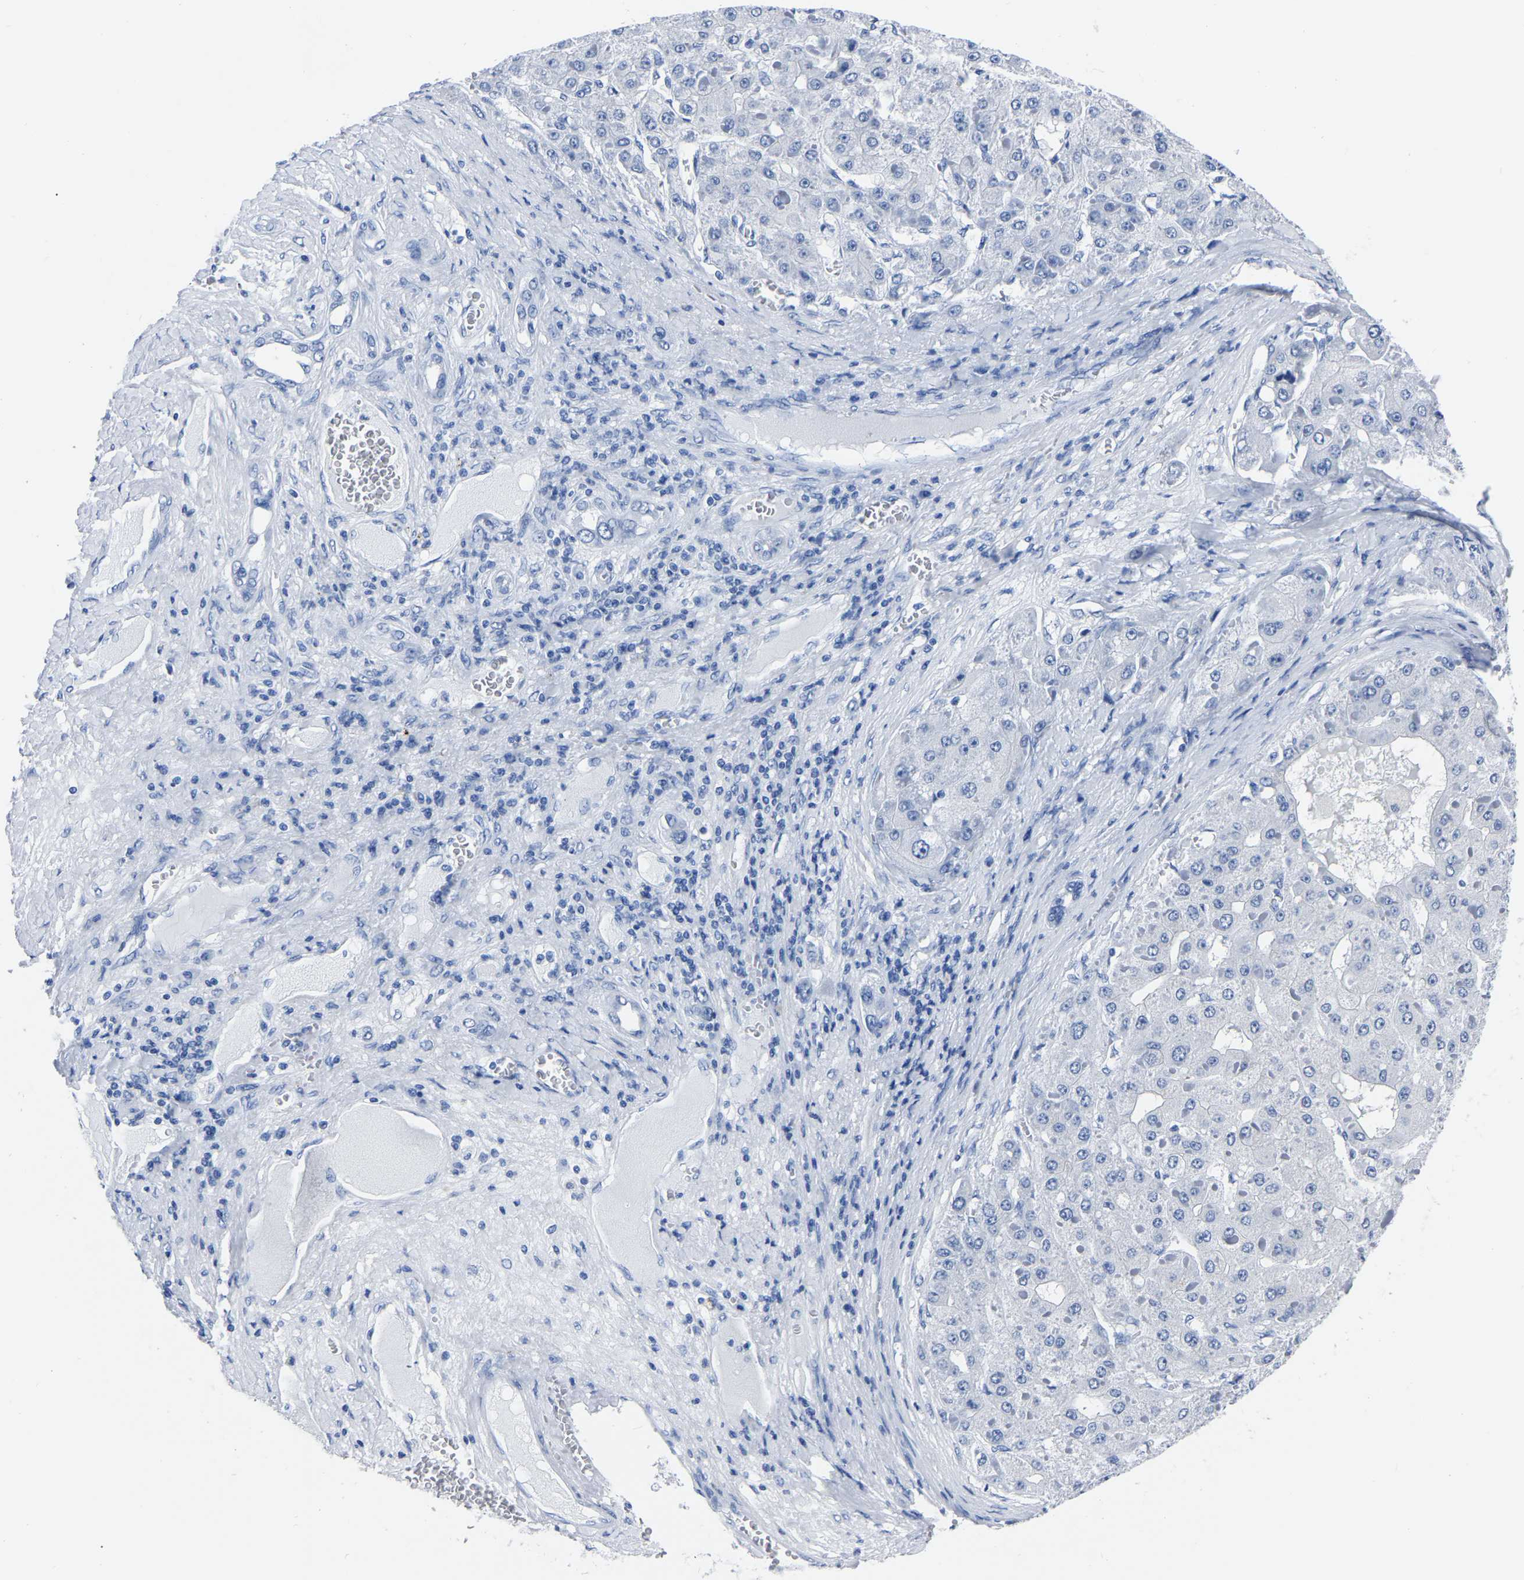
{"staining": {"intensity": "negative", "quantity": "none", "location": "none"}, "tissue": "liver cancer", "cell_type": "Tumor cells", "image_type": "cancer", "snomed": [{"axis": "morphology", "description": "Carcinoma, Hepatocellular, NOS"}, {"axis": "topography", "description": "Liver"}], "caption": "An image of human liver cancer is negative for staining in tumor cells. (DAB (3,3'-diaminobenzidine) immunohistochemistry (IHC) visualized using brightfield microscopy, high magnification).", "gene": "IMPG2", "patient": {"sex": "female", "age": 73}}